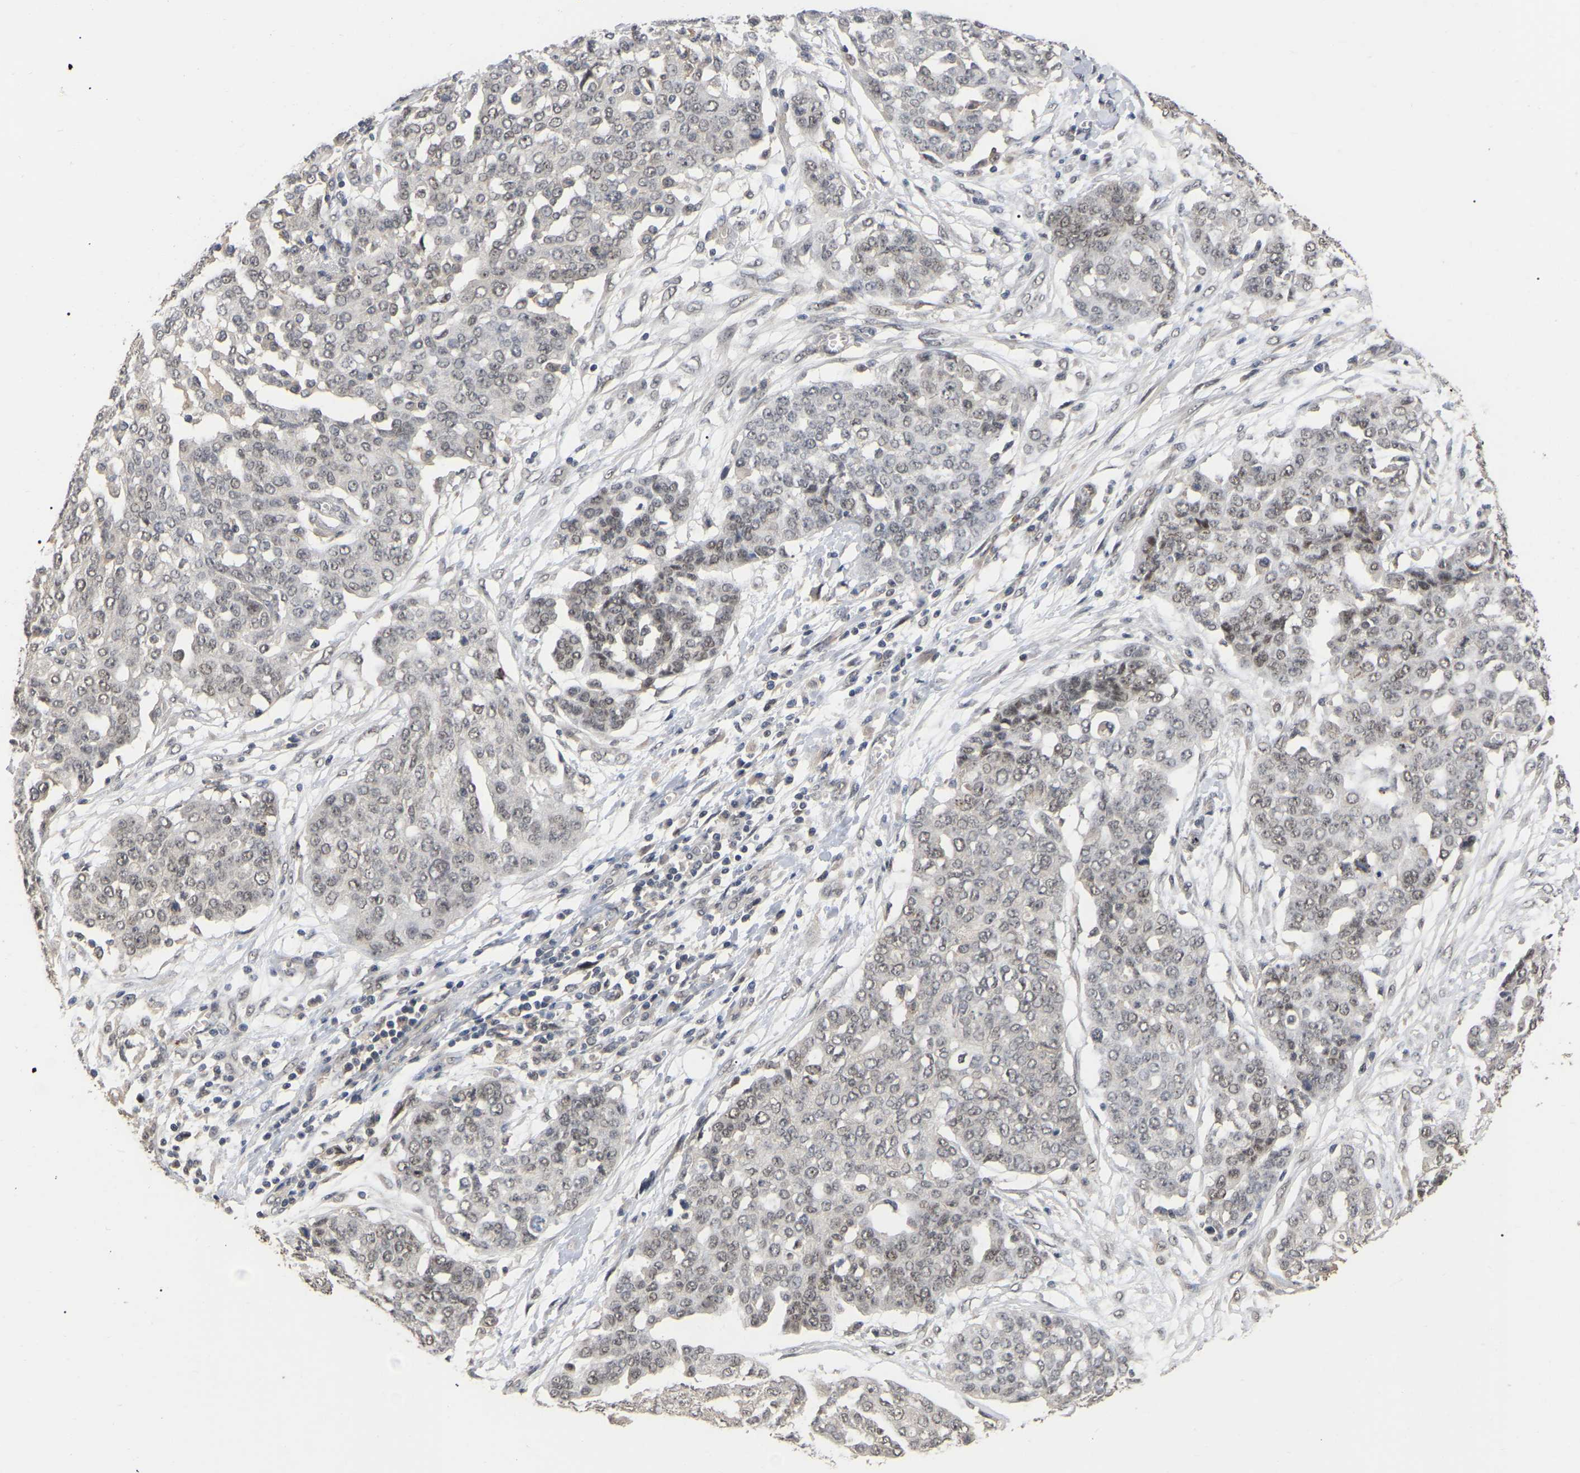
{"staining": {"intensity": "weak", "quantity": "<25%", "location": "nuclear"}, "tissue": "ovarian cancer", "cell_type": "Tumor cells", "image_type": "cancer", "snomed": [{"axis": "morphology", "description": "Cystadenocarcinoma, serous, NOS"}, {"axis": "topography", "description": "Soft tissue"}, {"axis": "topography", "description": "Ovary"}], "caption": "High magnification brightfield microscopy of serous cystadenocarcinoma (ovarian) stained with DAB (3,3'-diaminobenzidine) (brown) and counterstained with hematoxylin (blue): tumor cells show no significant expression.", "gene": "JAZF1", "patient": {"sex": "female", "age": 57}}